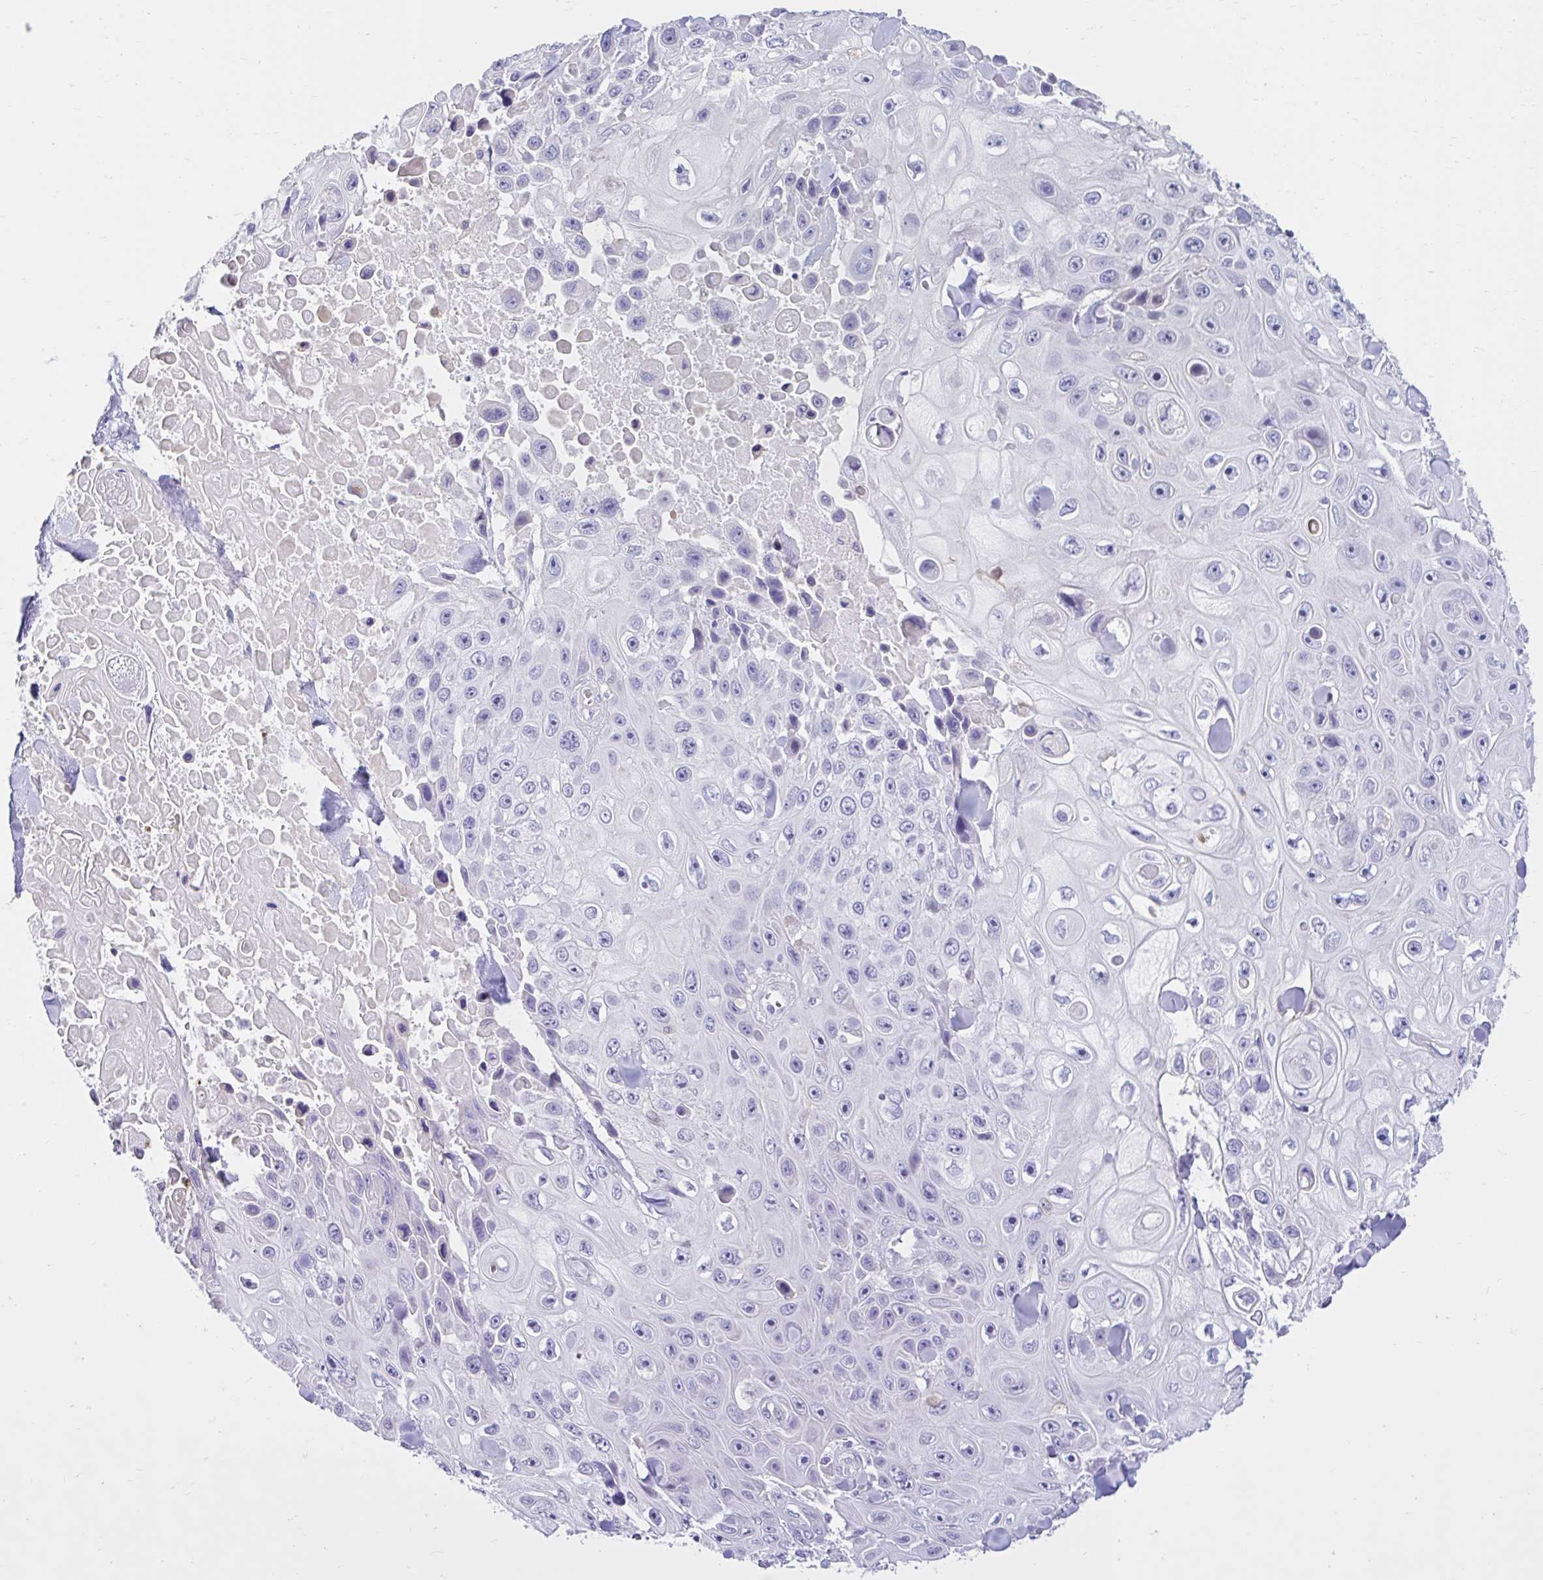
{"staining": {"intensity": "negative", "quantity": "none", "location": "none"}, "tissue": "skin cancer", "cell_type": "Tumor cells", "image_type": "cancer", "snomed": [{"axis": "morphology", "description": "Squamous cell carcinoma, NOS"}, {"axis": "topography", "description": "Skin"}], "caption": "The micrograph reveals no staining of tumor cells in skin cancer. (DAB (3,3'-diaminobenzidine) immunohistochemistry with hematoxylin counter stain).", "gene": "NHLH2", "patient": {"sex": "male", "age": 82}}